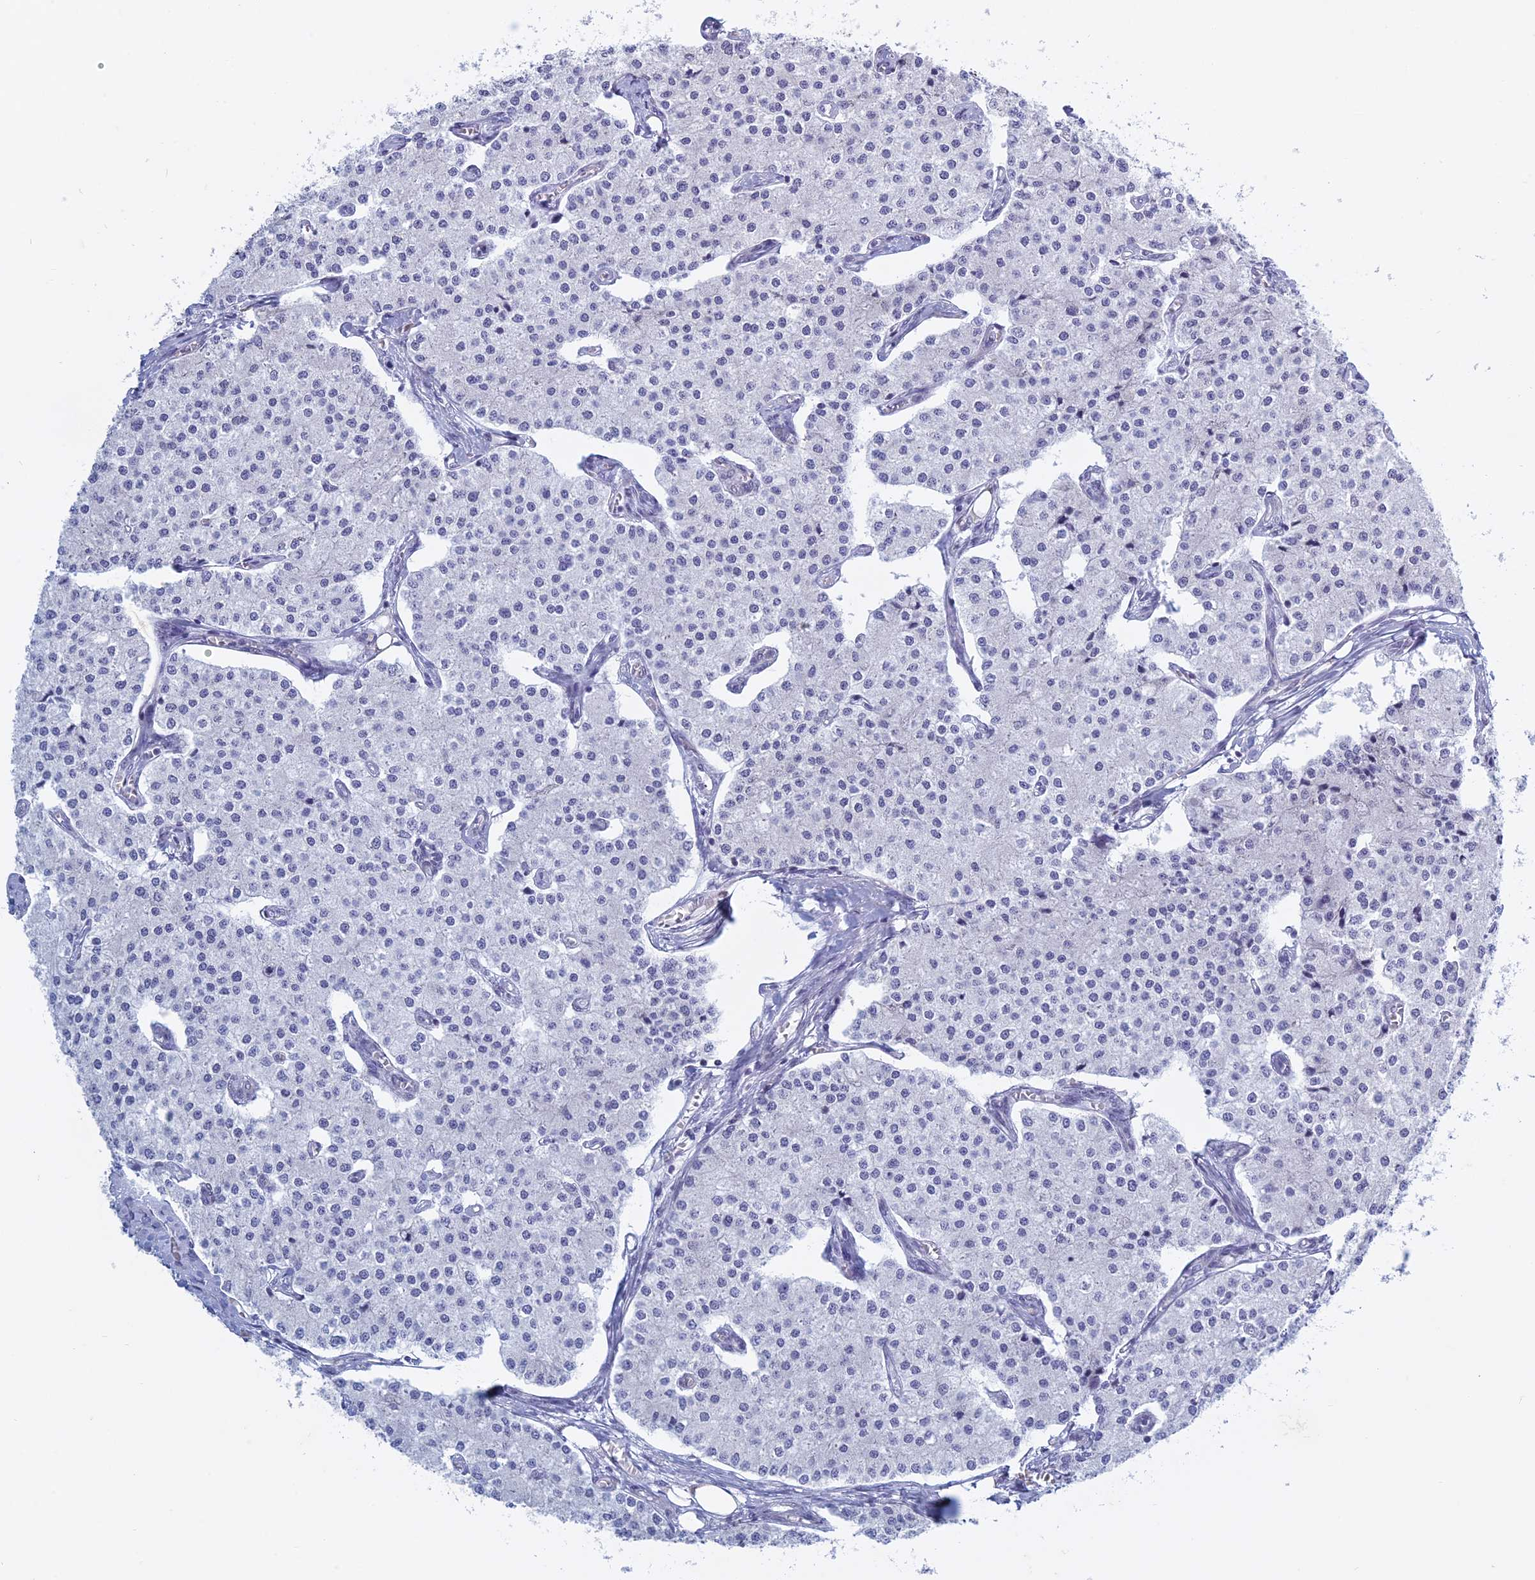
{"staining": {"intensity": "negative", "quantity": "none", "location": "none"}, "tissue": "carcinoid", "cell_type": "Tumor cells", "image_type": "cancer", "snomed": [{"axis": "morphology", "description": "Carcinoid, malignant, NOS"}, {"axis": "topography", "description": "Colon"}], "caption": "Immunohistochemical staining of human carcinoid reveals no significant staining in tumor cells.", "gene": "RPS19BP1", "patient": {"sex": "female", "age": 52}}